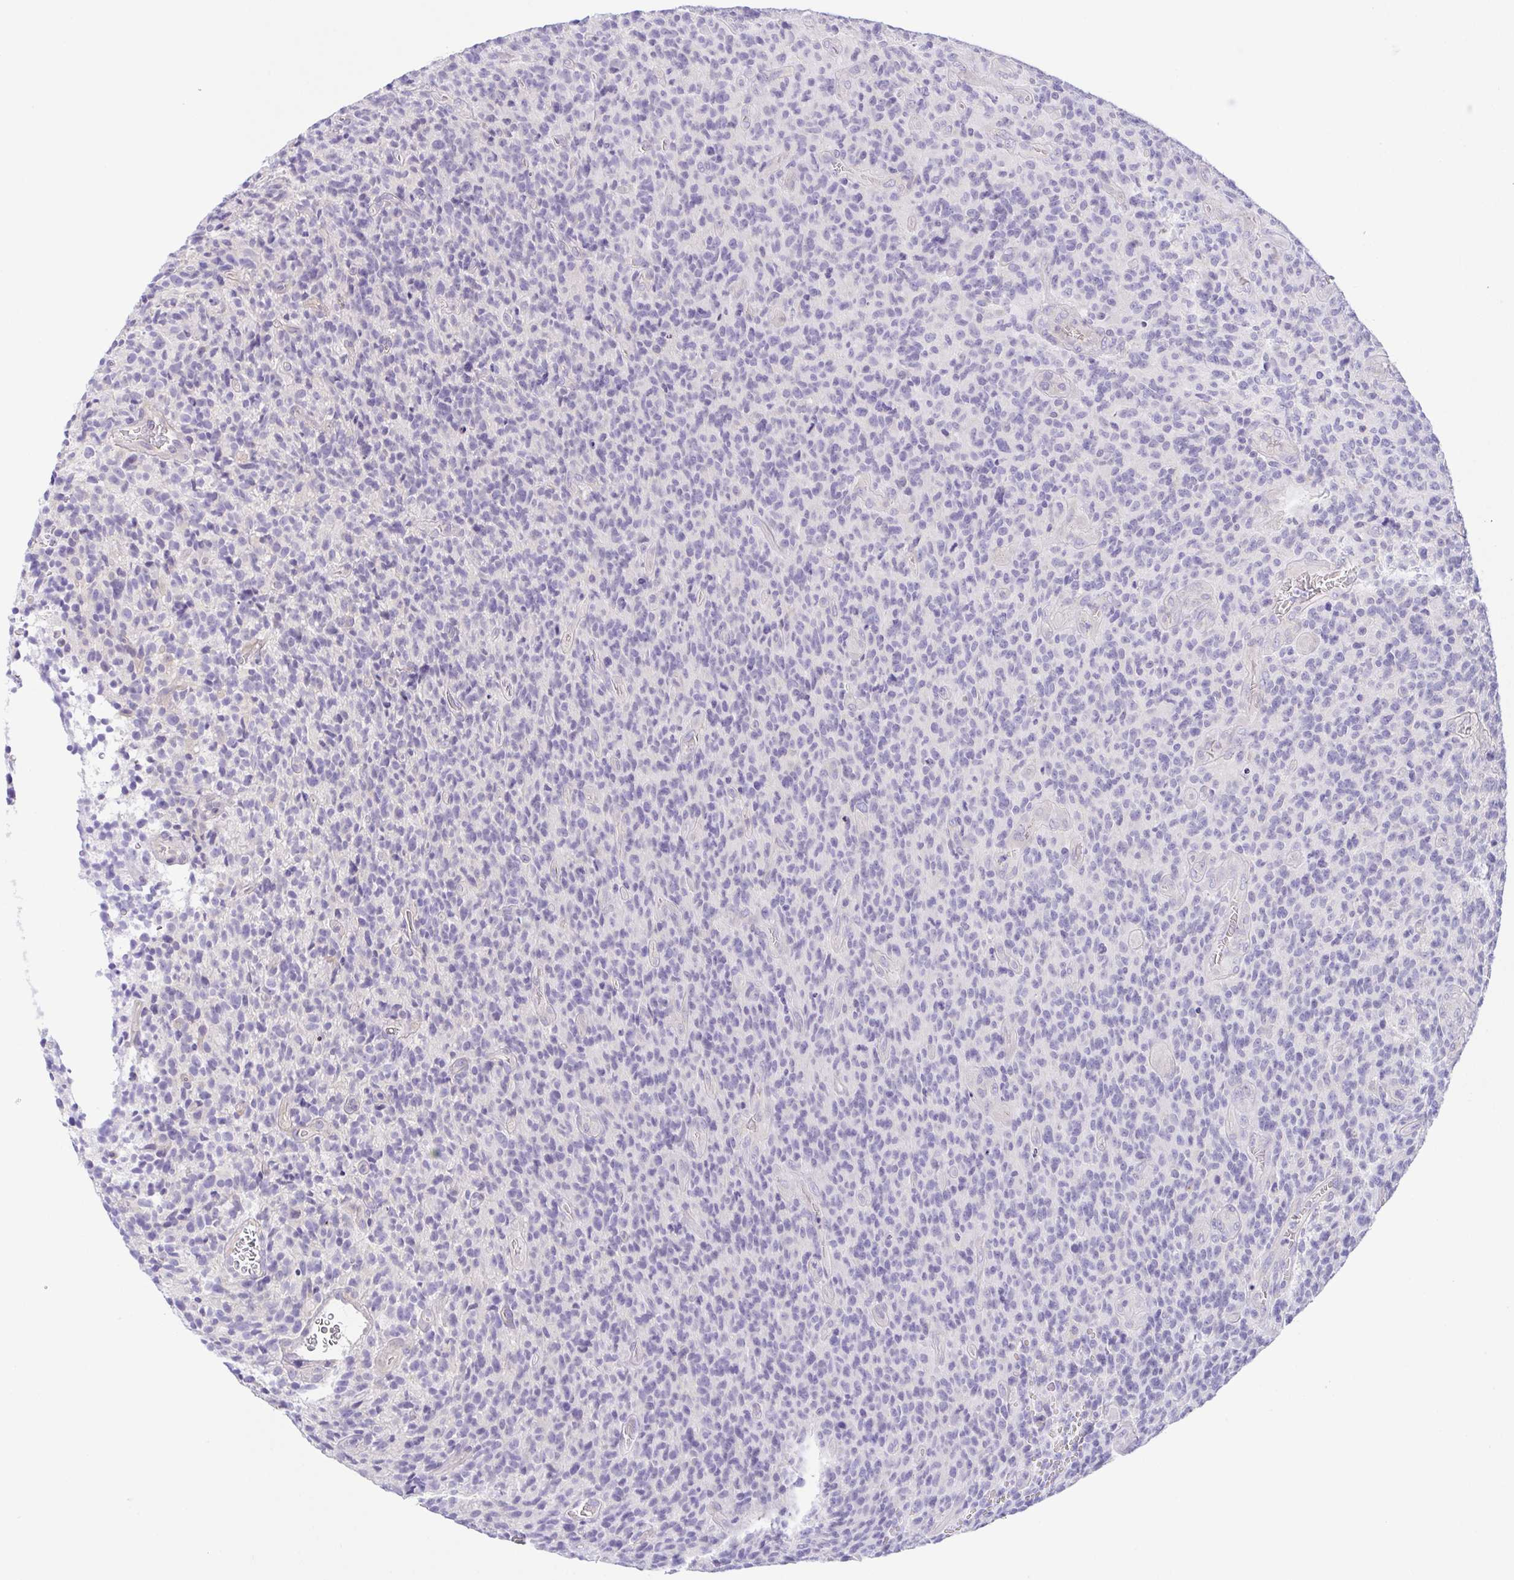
{"staining": {"intensity": "negative", "quantity": "none", "location": "none"}, "tissue": "glioma", "cell_type": "Tumor cells", "image_type": "cancer", "snomed": [{"axis": "morphology", "description": "Glioma, malignant, High grade"}, {"axis": "topography", "description": "Brain"}], "caption": "Protein analysis of malignant high-grade glioma demonstrates no significant staining in tumor cells. (Brightfield microscopy of DAB (3,3'-diaminobenzidine) immunohistochemistry (IHC) at high magnification).", "gene": "KRTDAP", "patient": {"sex": "male", "age": 76}}